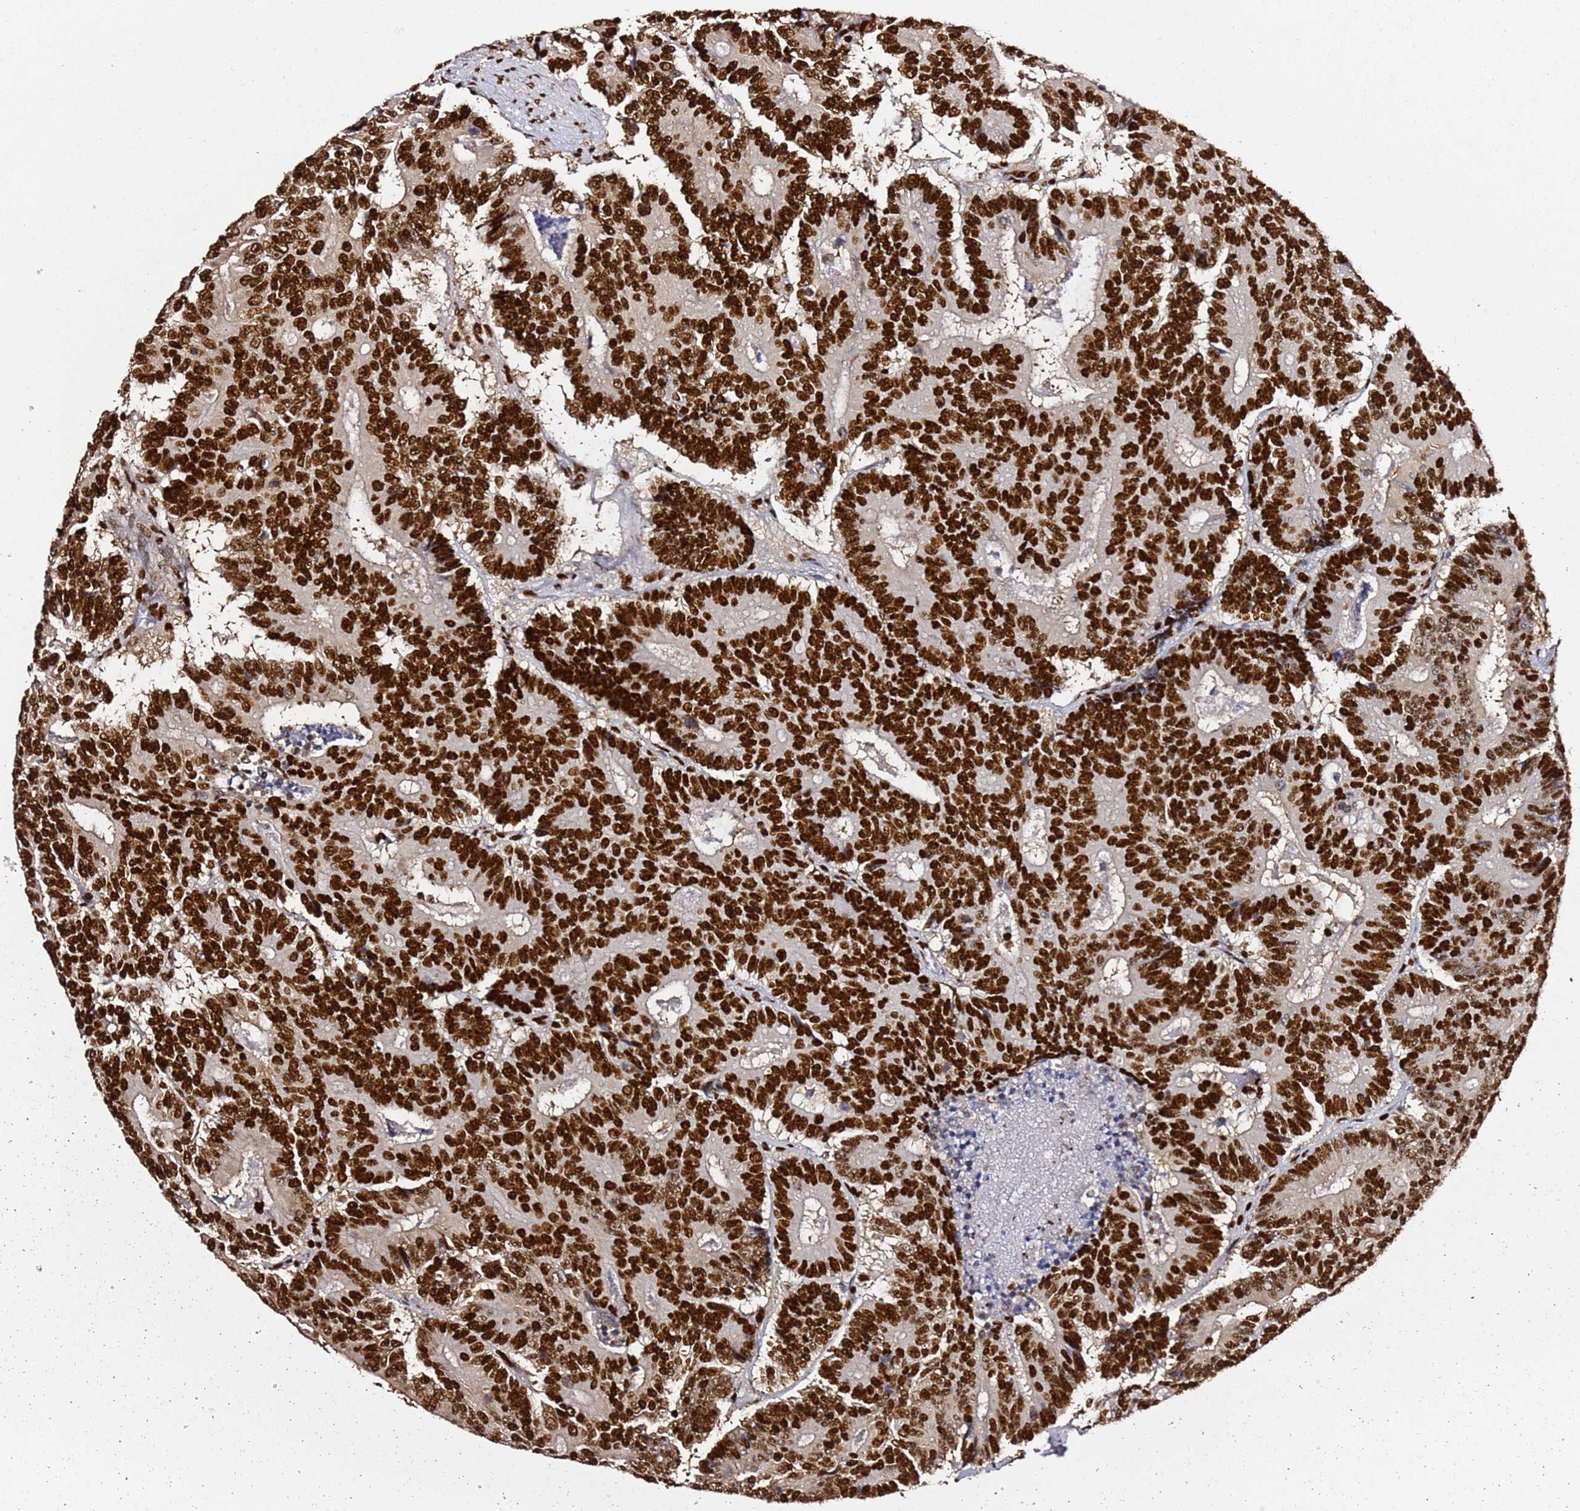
{"staining": {"intensity": "strong", "quantity": ">75%", "location": "nuclear"}, "tissue": "colorectal cancer", "cell_type": "Tumor cells", "image_type": "cancer", "snomed": [{"axis": "morphology", "description": "Adenocarcinoma, NOS"}, {"axis": "topography", "description": "Colon"}], "caption": "A brown stain shows strong nuclear positivity of a protein in human adenocarcinoma (colorectal) tumor cells. The protein of interest is shown in brown color, while the nuclei are stained blue.", "gene": "C6orf226", "patient": {"sex": "male", "age": 83}}